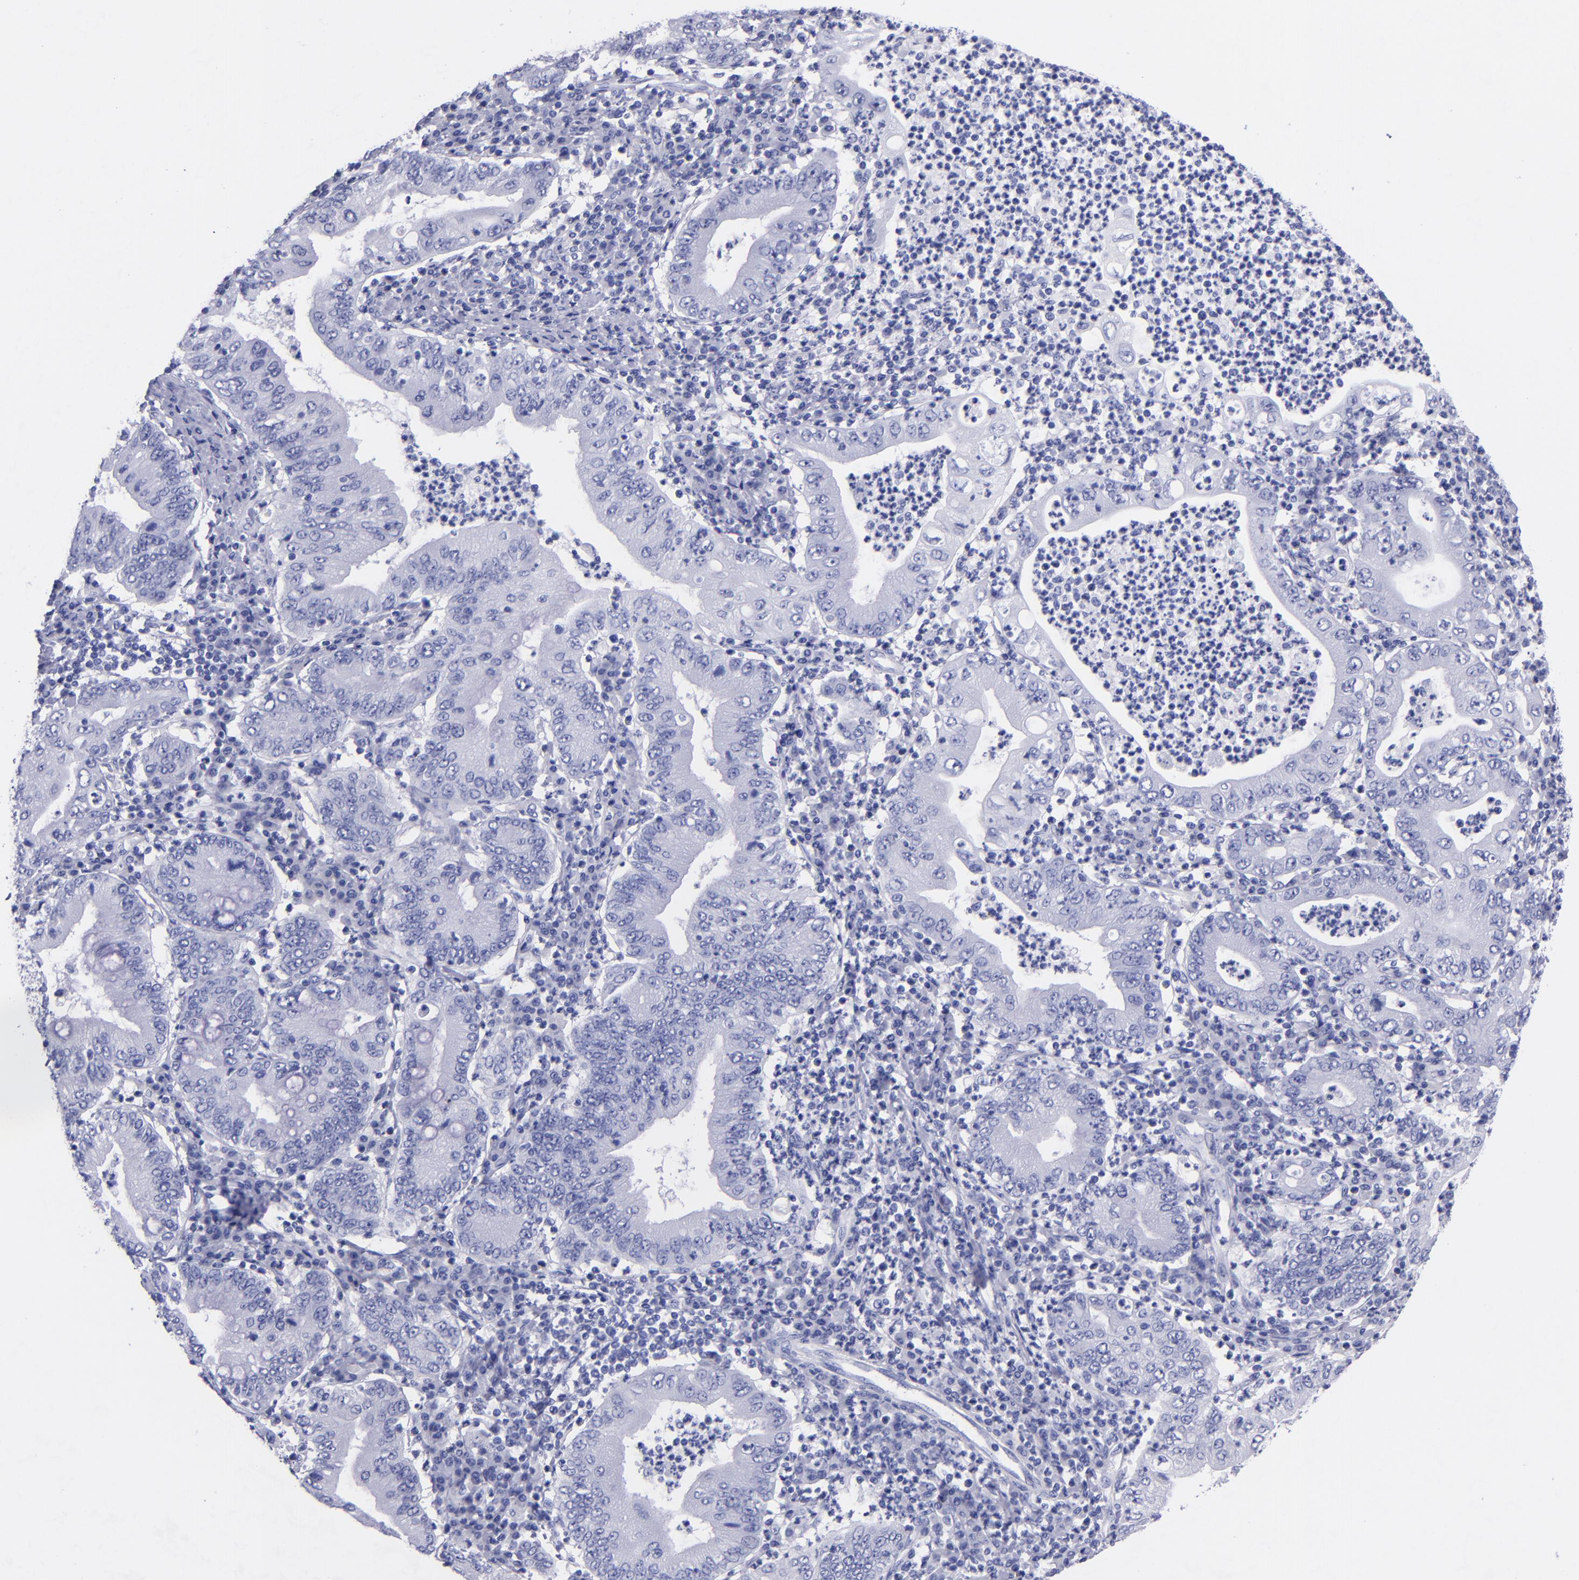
{"staining": {"intensity": "negative", "quantity": "none", "location": "none"}, "tissue": "stomach cancer", "cell_type": "Tumor cells", "image_type": "cancer", "snomed": [{"axis": "morphology", "description": "Normal tissue, NOS"}, {"axis": "morphology", "description": "Adenocarcinoma, NOS"}, {"axis": "topography", "description": "Esophagus"}, {"axis": "topography", "description": "Stomach, upper"}, {"axis": "topography", "description": "Peripheral nerve tissue"}], "caption": "A high-resolution photomicrograph shows IHC staining of stomach adenocarcinoma, which shows no significant staining in tumor cells.", "gene": "SV2A", "patient": {"sex": "male", "age": 62}}